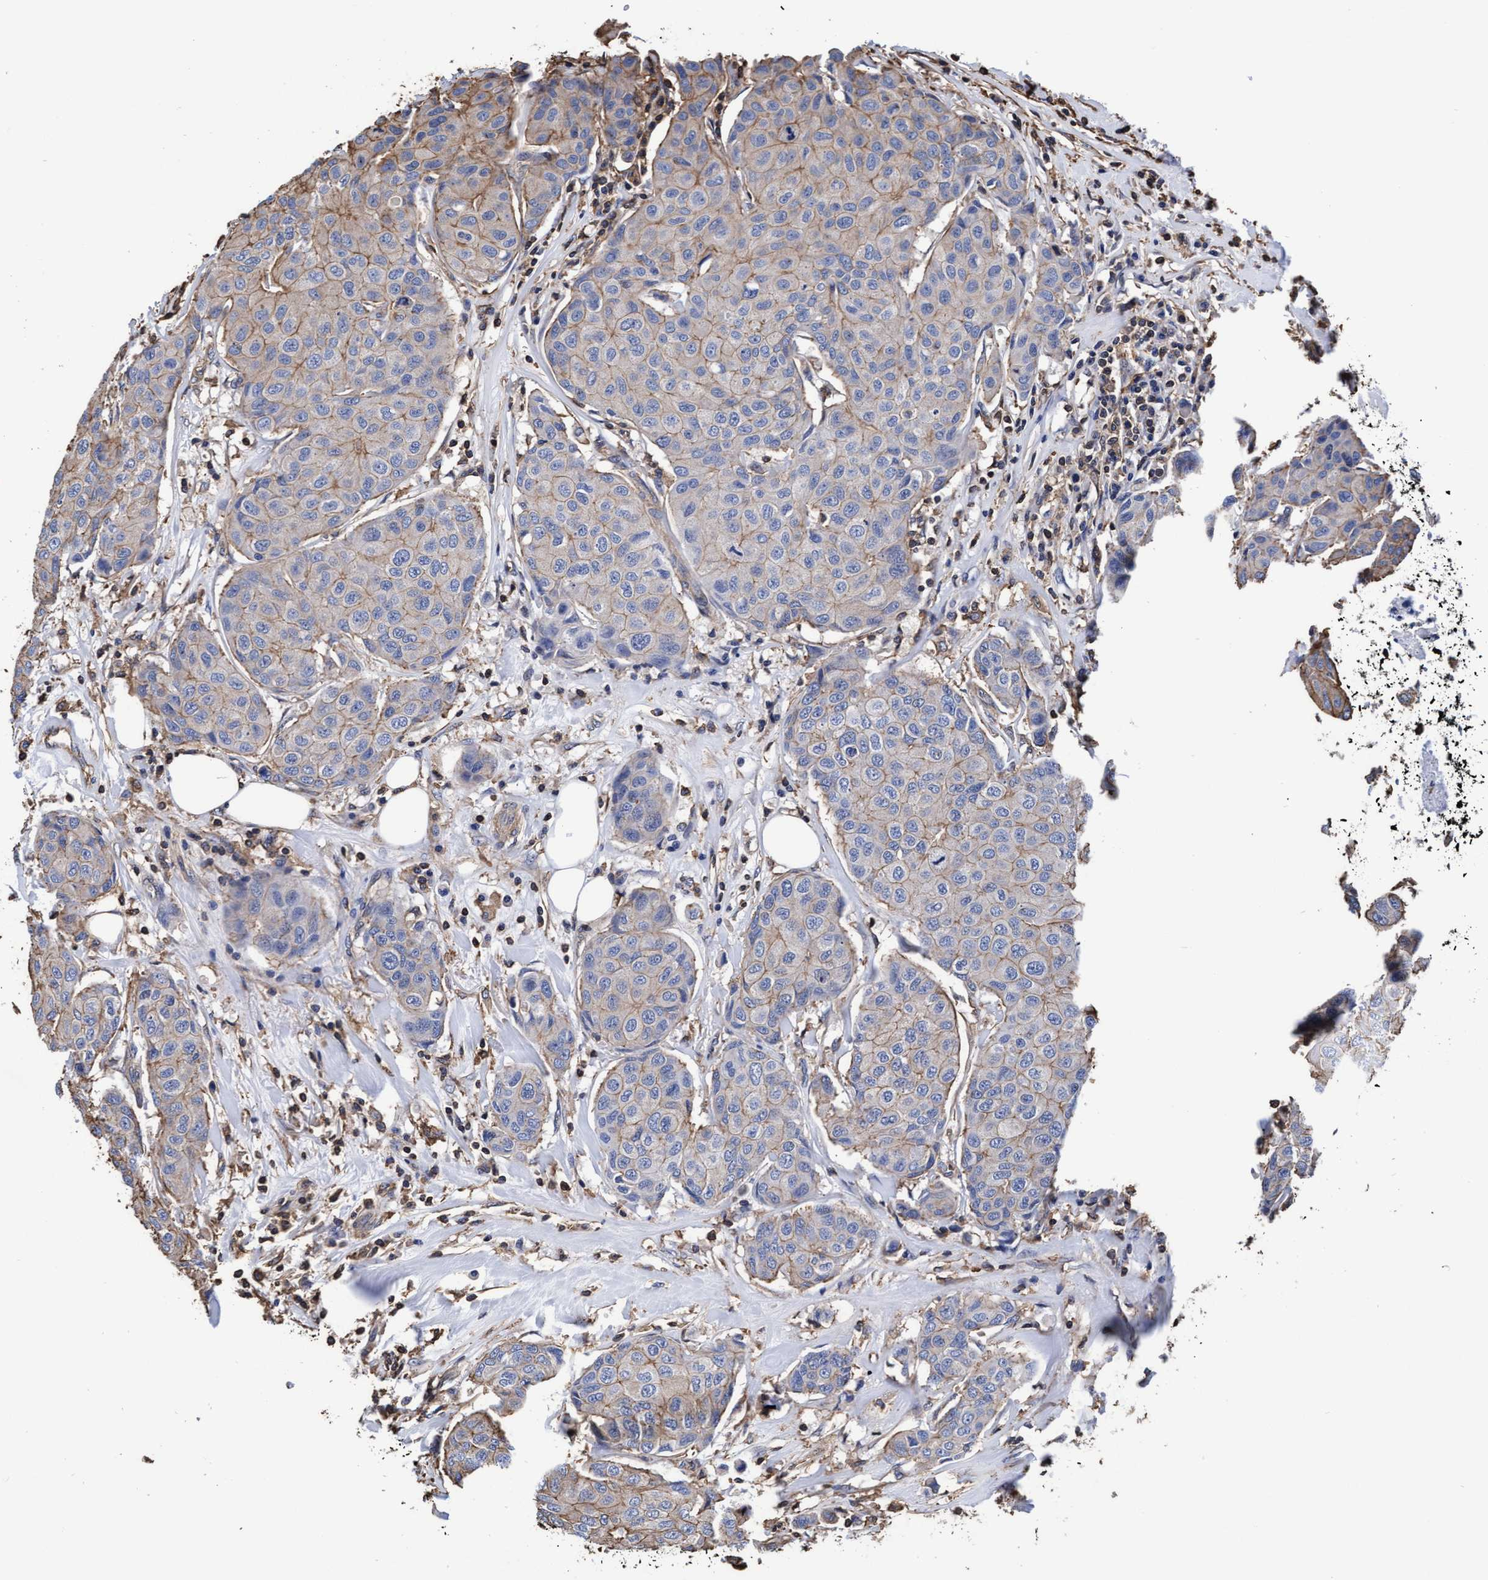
{"staining": {"intensity": "weak", "quantity": ">75%", "location": "cytoplasmic/membranous"}, "tissue": "breast cancer", "cell_type": "Tumor cells", "image_type": "cancer", "snomed": [{"axis": "morphology", "description": "Duct carcinoma"}, {"axis": "topography", "description": "Breast"}], "caption": "Weak cytoplasmic/membranous staining is identified in approximately >75% of tumor cells in intraductal carcinoma (breast).", "gene": "GRHPR", "patient": {"sex": "female", "age": 80}}